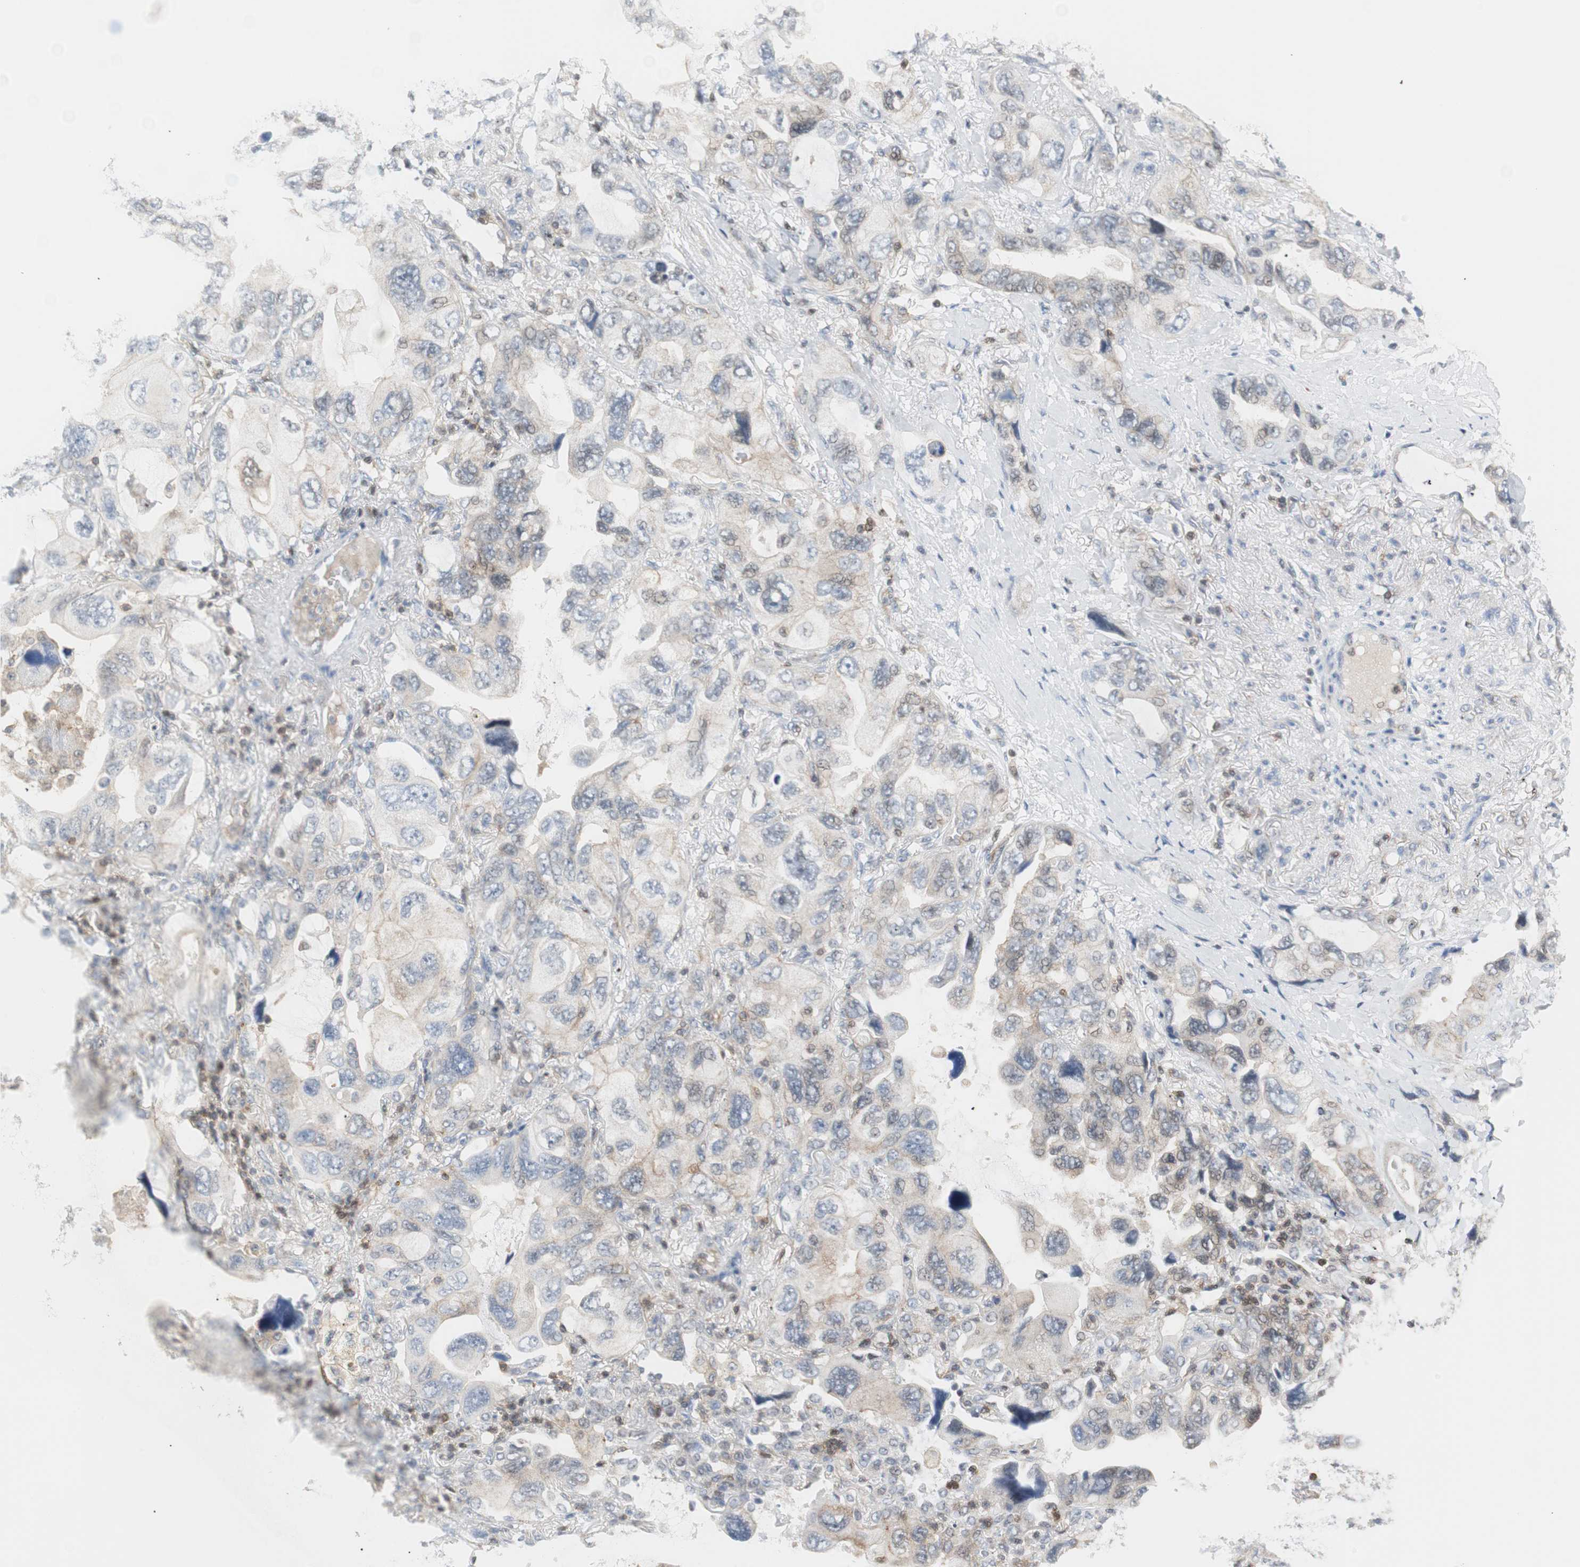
{"staining": {"intensity": "weak", "quantity": ">75%", "location": "cytoplasmic/membranous"}, "tissue": "lung cancer", "cell_type": "Tumor cells", "image_type": "cancer", "snomed": [{"axis": "morphology", "description": "Squamous cell carcinoma, NOS"}, {"axis": "topography", "description": "Lung"}], "caption": "Protein staining of lung squamous cell carcinoma tissue demonstrates weak cytoplasmic/membranous positivity in approximately >75% of tumor cells.", "gene": "PPP1CA", "patient": {"sex": "female", "age": 73}}